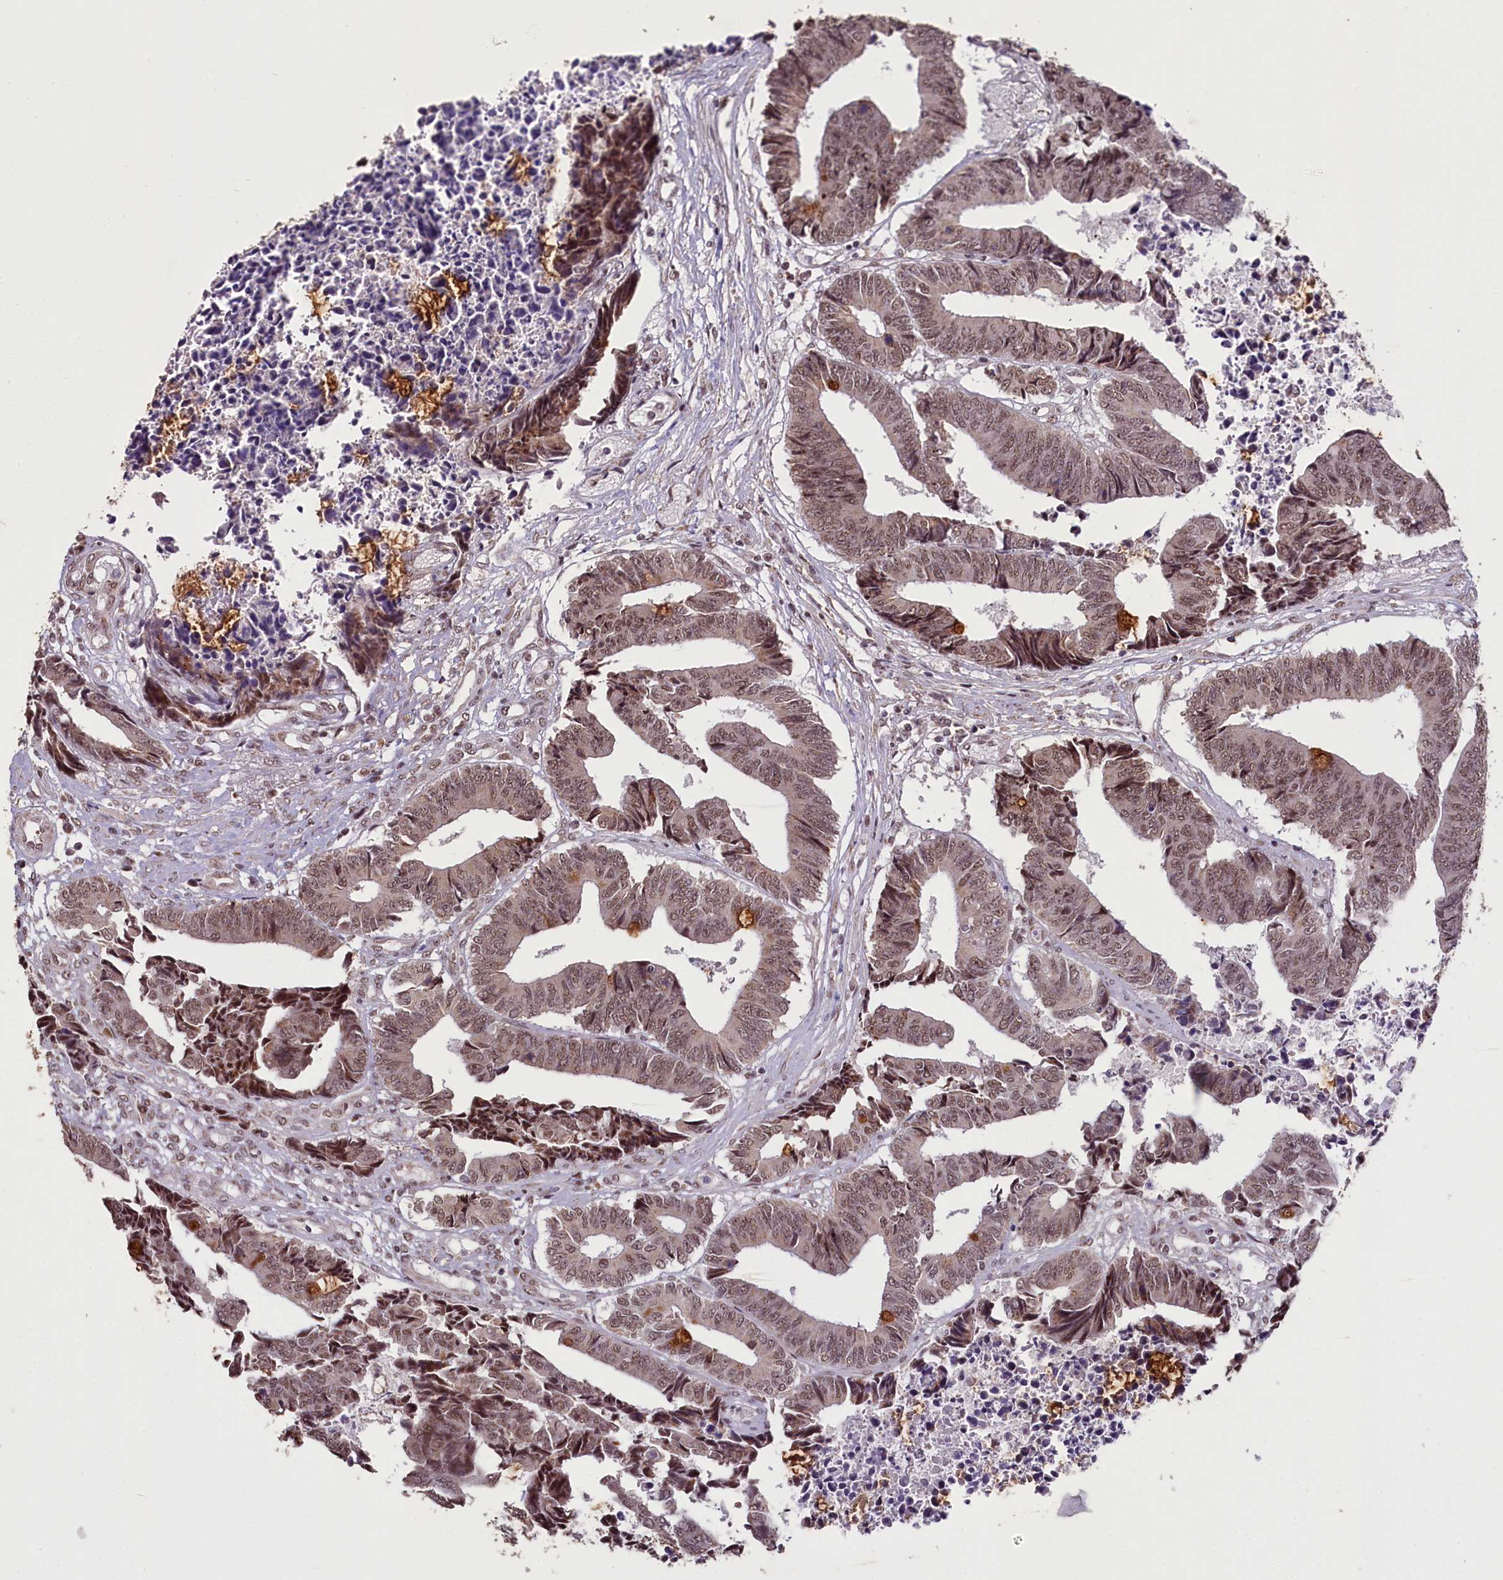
{"staining": {"intensity": "moderate", "quantity": ">75%", "location": "nuclear"}, "tissue": "colorectal cancer", "cell_type": "Tumor cells", "image_type": "cancer", "snomed": [{"axis": "morphology", "description": "Adenocarcinoma, NOS"}, {"axis": "topography", "description": "Rectum"}], "caption": "Immunohistochemical staining of human colorectal adenocarcinoma shows medium levels of moderate nuclear positivity in approximately >75% of tumor cells.", "gene": "PDE6D", "patient": {"sex": "male", "age": 84}}